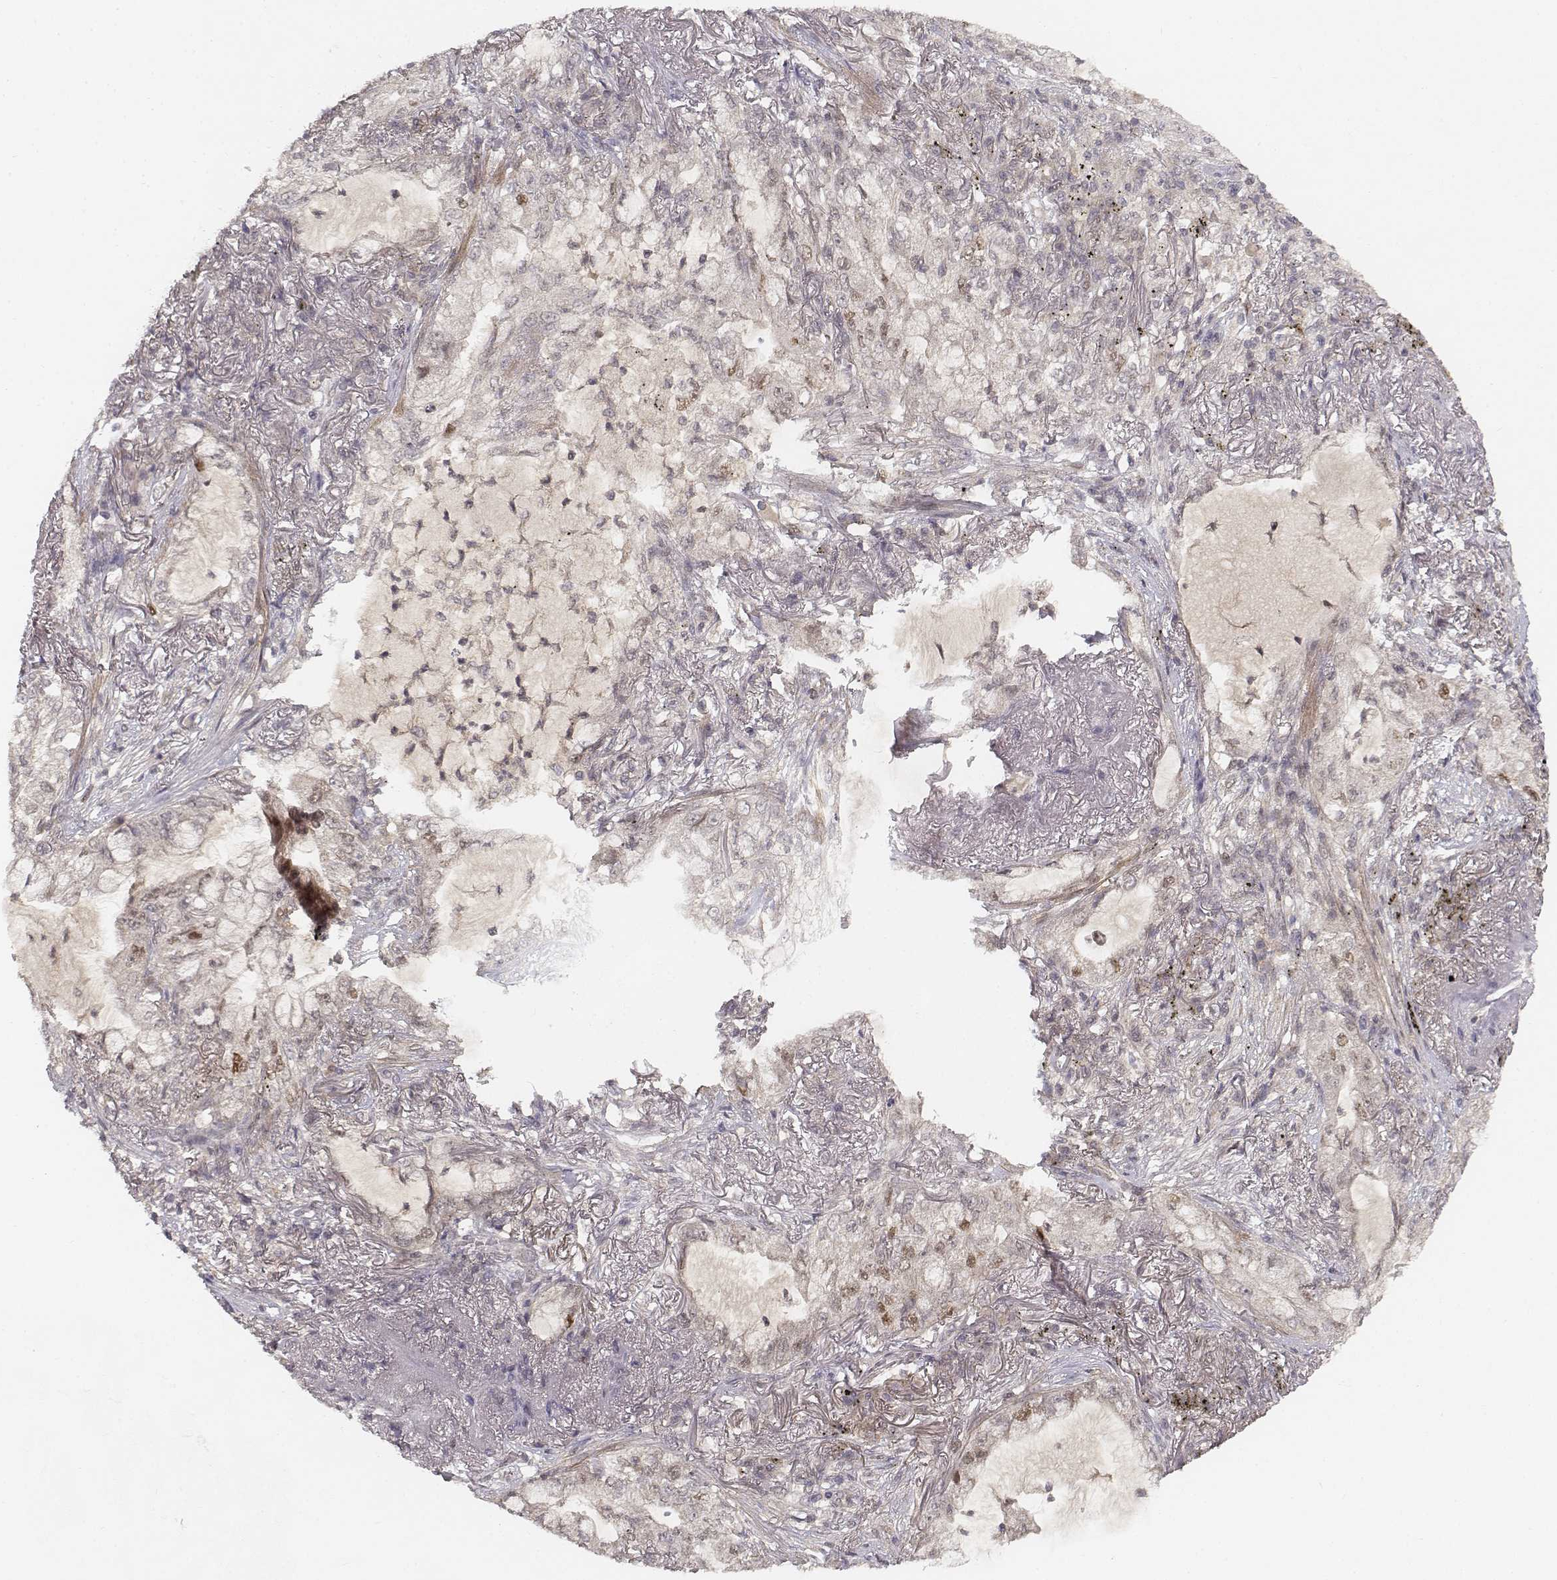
{"staining": {"intensity": "negative", "quantity": "none", "location": "none"}, "tissue": "lung cancer", "cell_type": "Tumor cells", "image_type": "cancer", "snomed": [{"axis": "morphology", "description": "Adenocarcinoma, NOS"}, {"axis": "topography", "description": "Lung"}], "caption": "Protein analysis of adenocarcinoma (lung) shows no significant staining in tumor cells. (DAB (3,3'-diaminobenzidine) IHC, high magnification).", "gene": "FANCD2", "patient": {"sex": "female", "age": 73}}